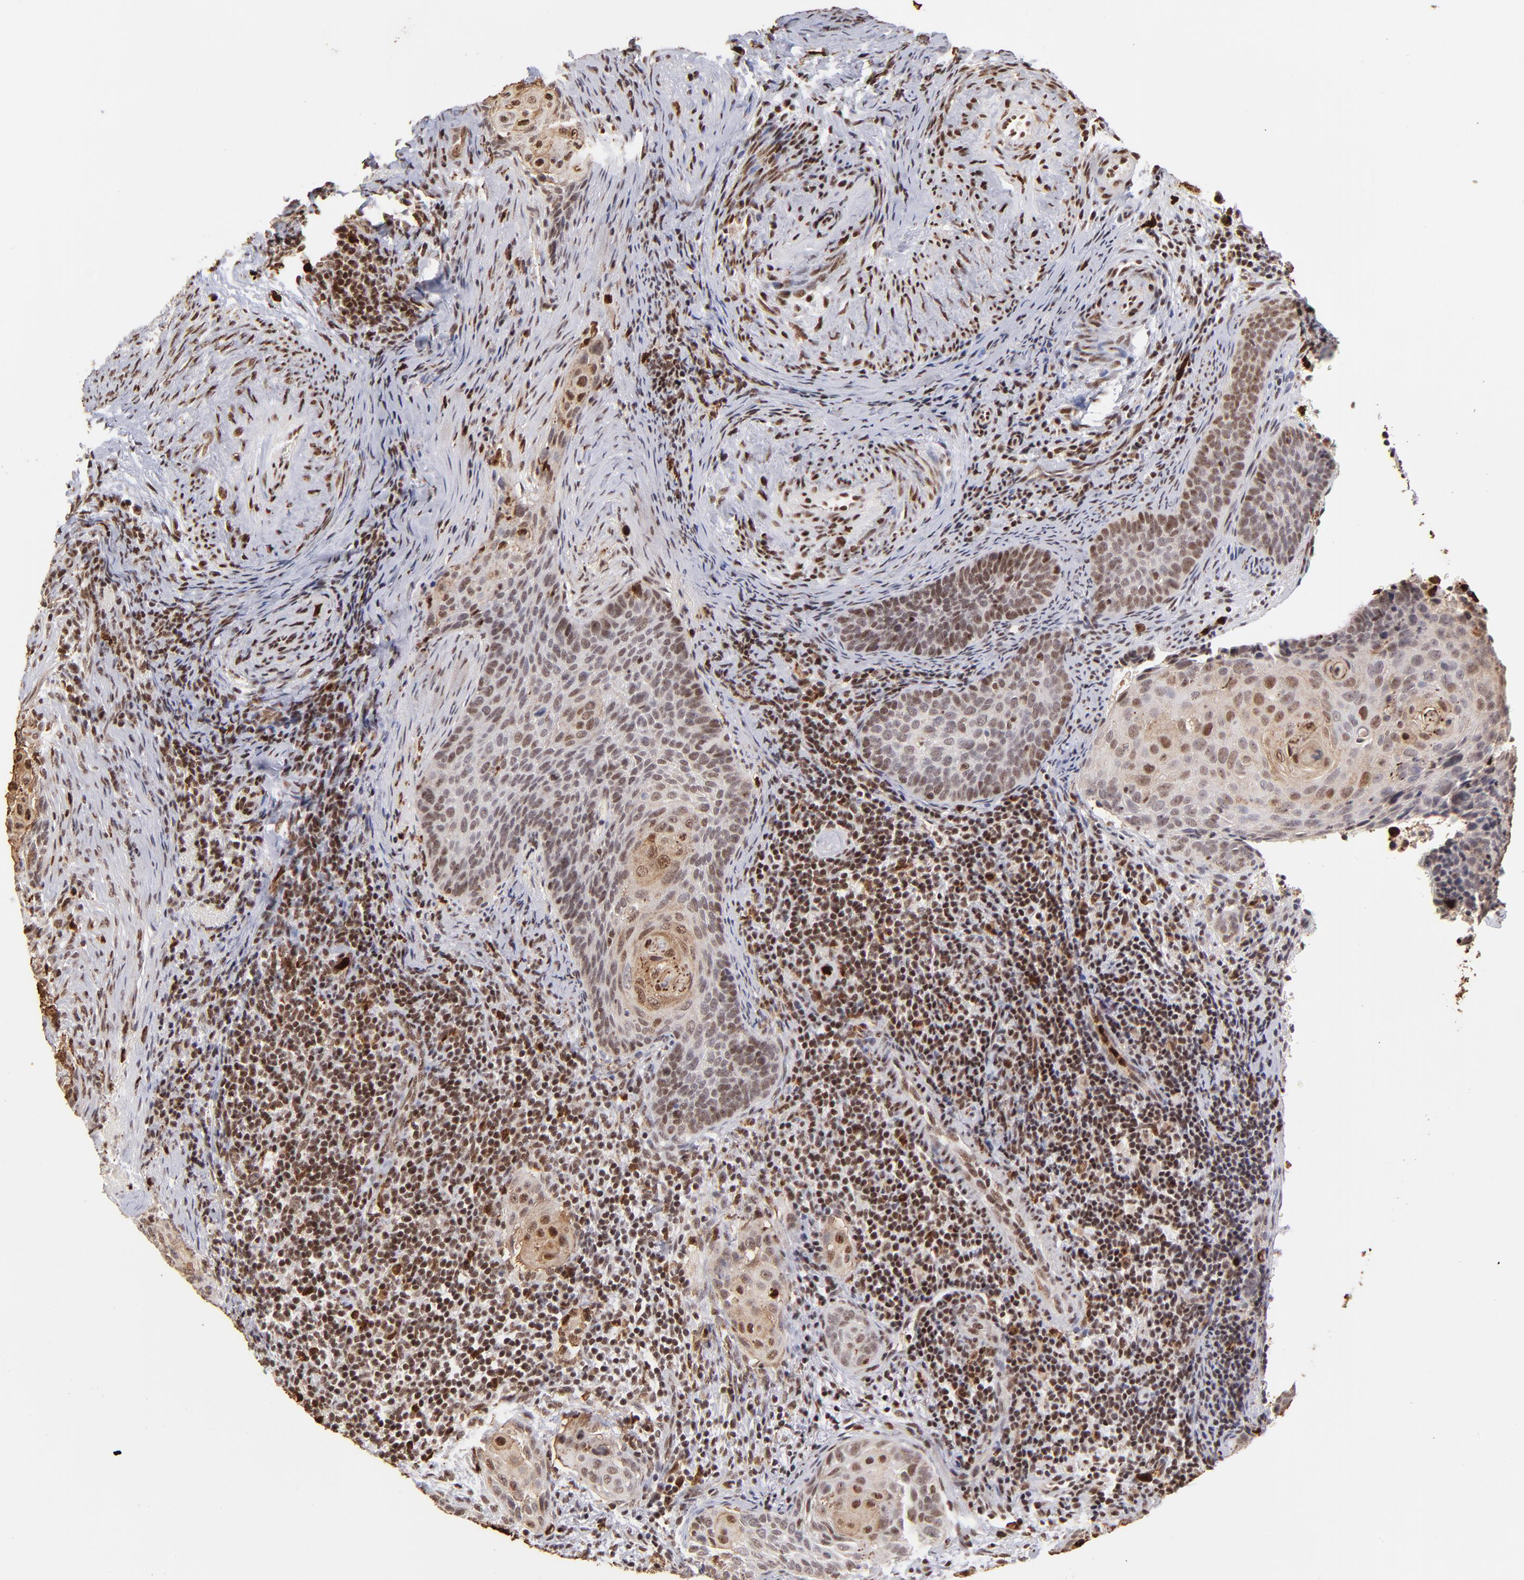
{"staining": {"intensity": "moderate", "quantity": ">75%", "location": "cytoplasmic/membranous,nuclear"}, "tissue": "cervical cancer", "cell_type": "Tumor cells", "image_type": "cancer", "snomed": [{"axis": "morphology", "description": "Squamous cell carcinoma, NOS"}, {"axis": "topography", "description": "Cervix"}], "caption": "Immunohistochemical staining of cervical cancer (squamous cell carcinoma) reveals moderate cytoplasmic/membranous and nuclear protein positivity in approximately >75% of tumor cells. Immunohistochemistry (ihc) stains the protein in brown and the nuclei are stained blue.", "gene": "ZFX", "patient": {"sex": "female", "age": 33}}